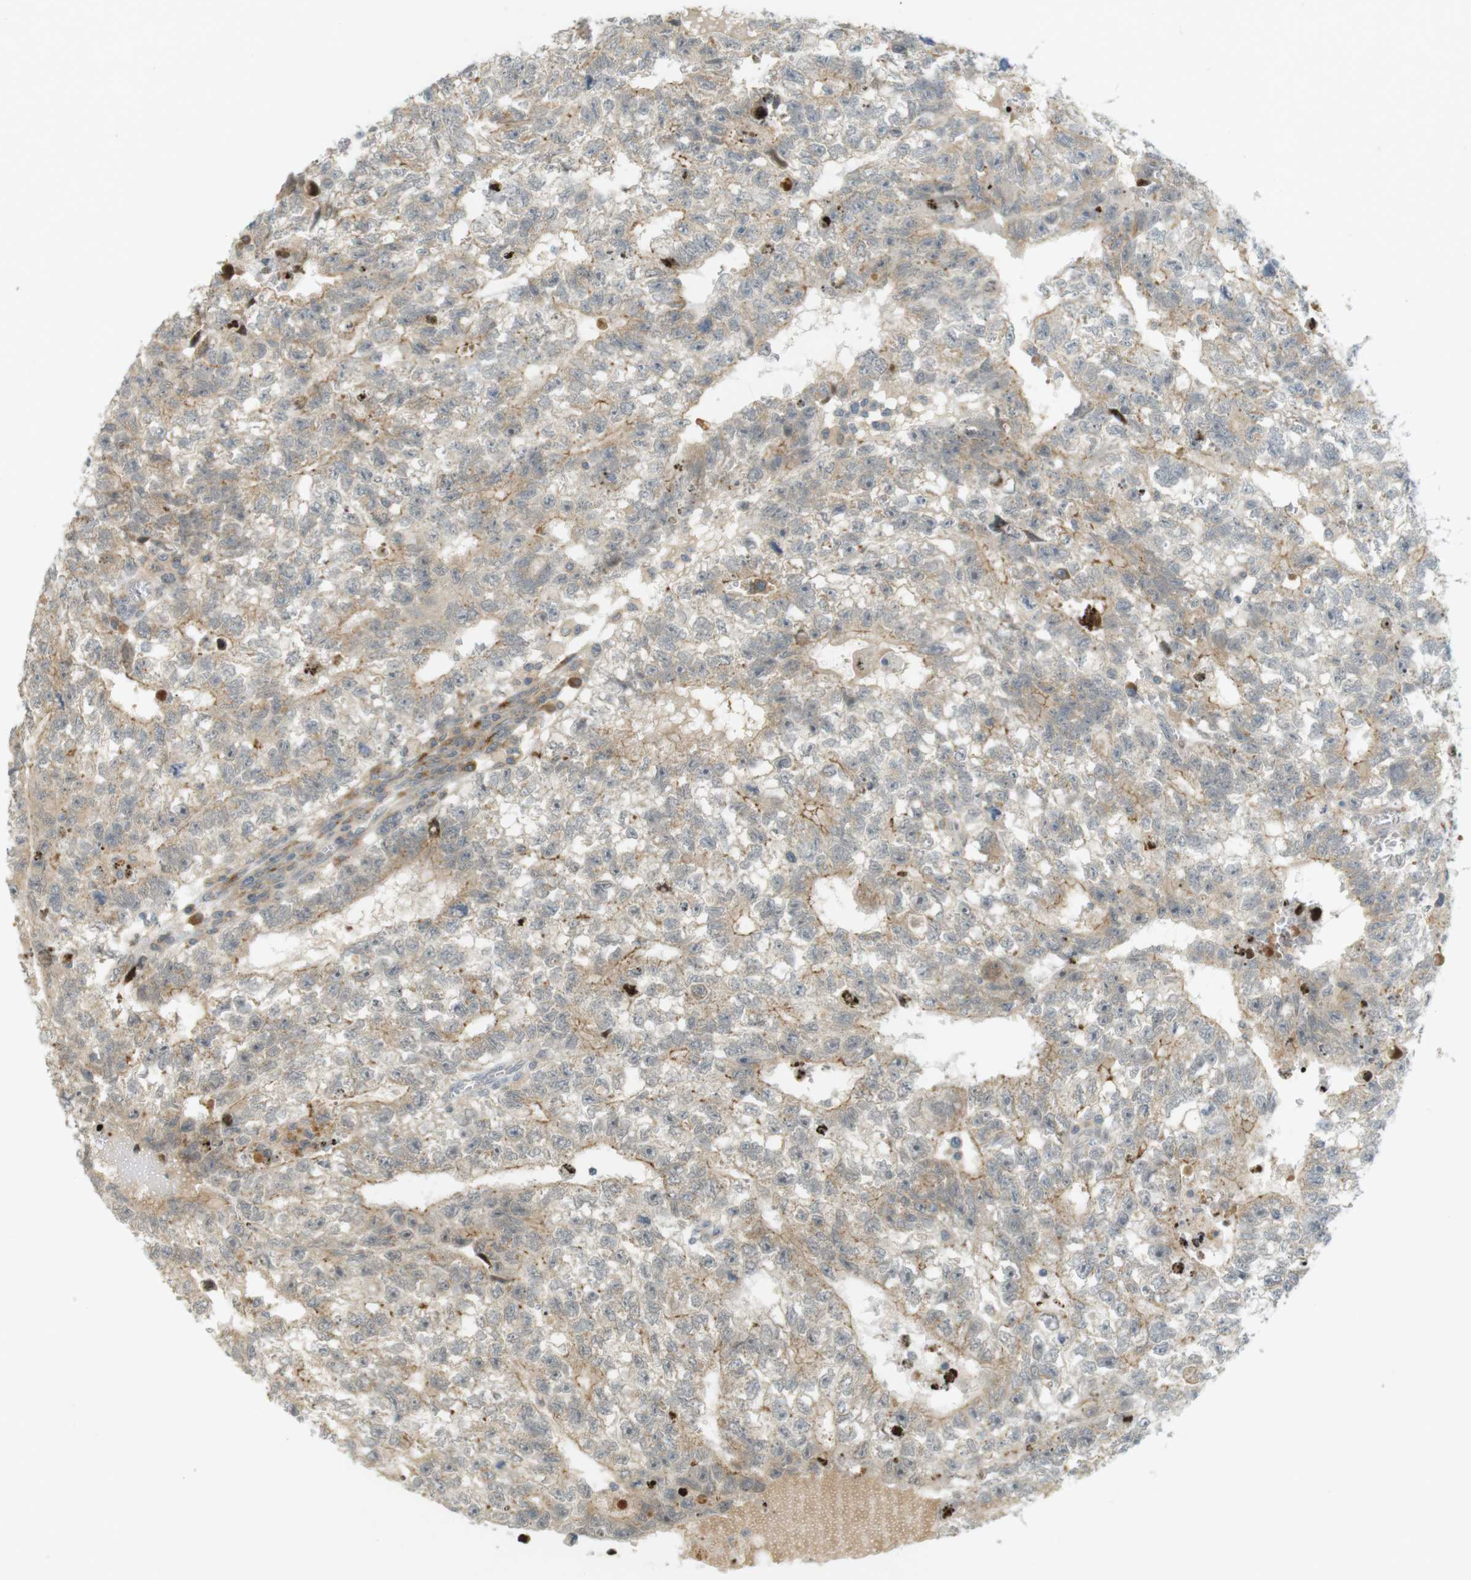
{"staining": {"intensity": "weak", "quantity": ">75%", "location": "cytoplasmic/membranous"}, "tissue": "testis cancer", "cell_type": "Tumor cells", "image_type": "cancer", "snomed": [{"axis": "morphology", "description": "Seminoma, NOS"}, {"axis": "morphology", "description": "Carcinoma, Embryonal, NOS"}, {"axis": "topography", "description": "Testis"}], "caption": "Protein staining of embryonal carcinoma (testis) tissue shows weak cytoplasmic/membranous expression in approximately >75% of tumor cells. The protein of interest is stained brown, and the nuclei are stained in blue (DAB IHC with brightfield microscopy, high magnification).", "gene": "CLRN3", "patient": {"sex": "male", "age": 38}}